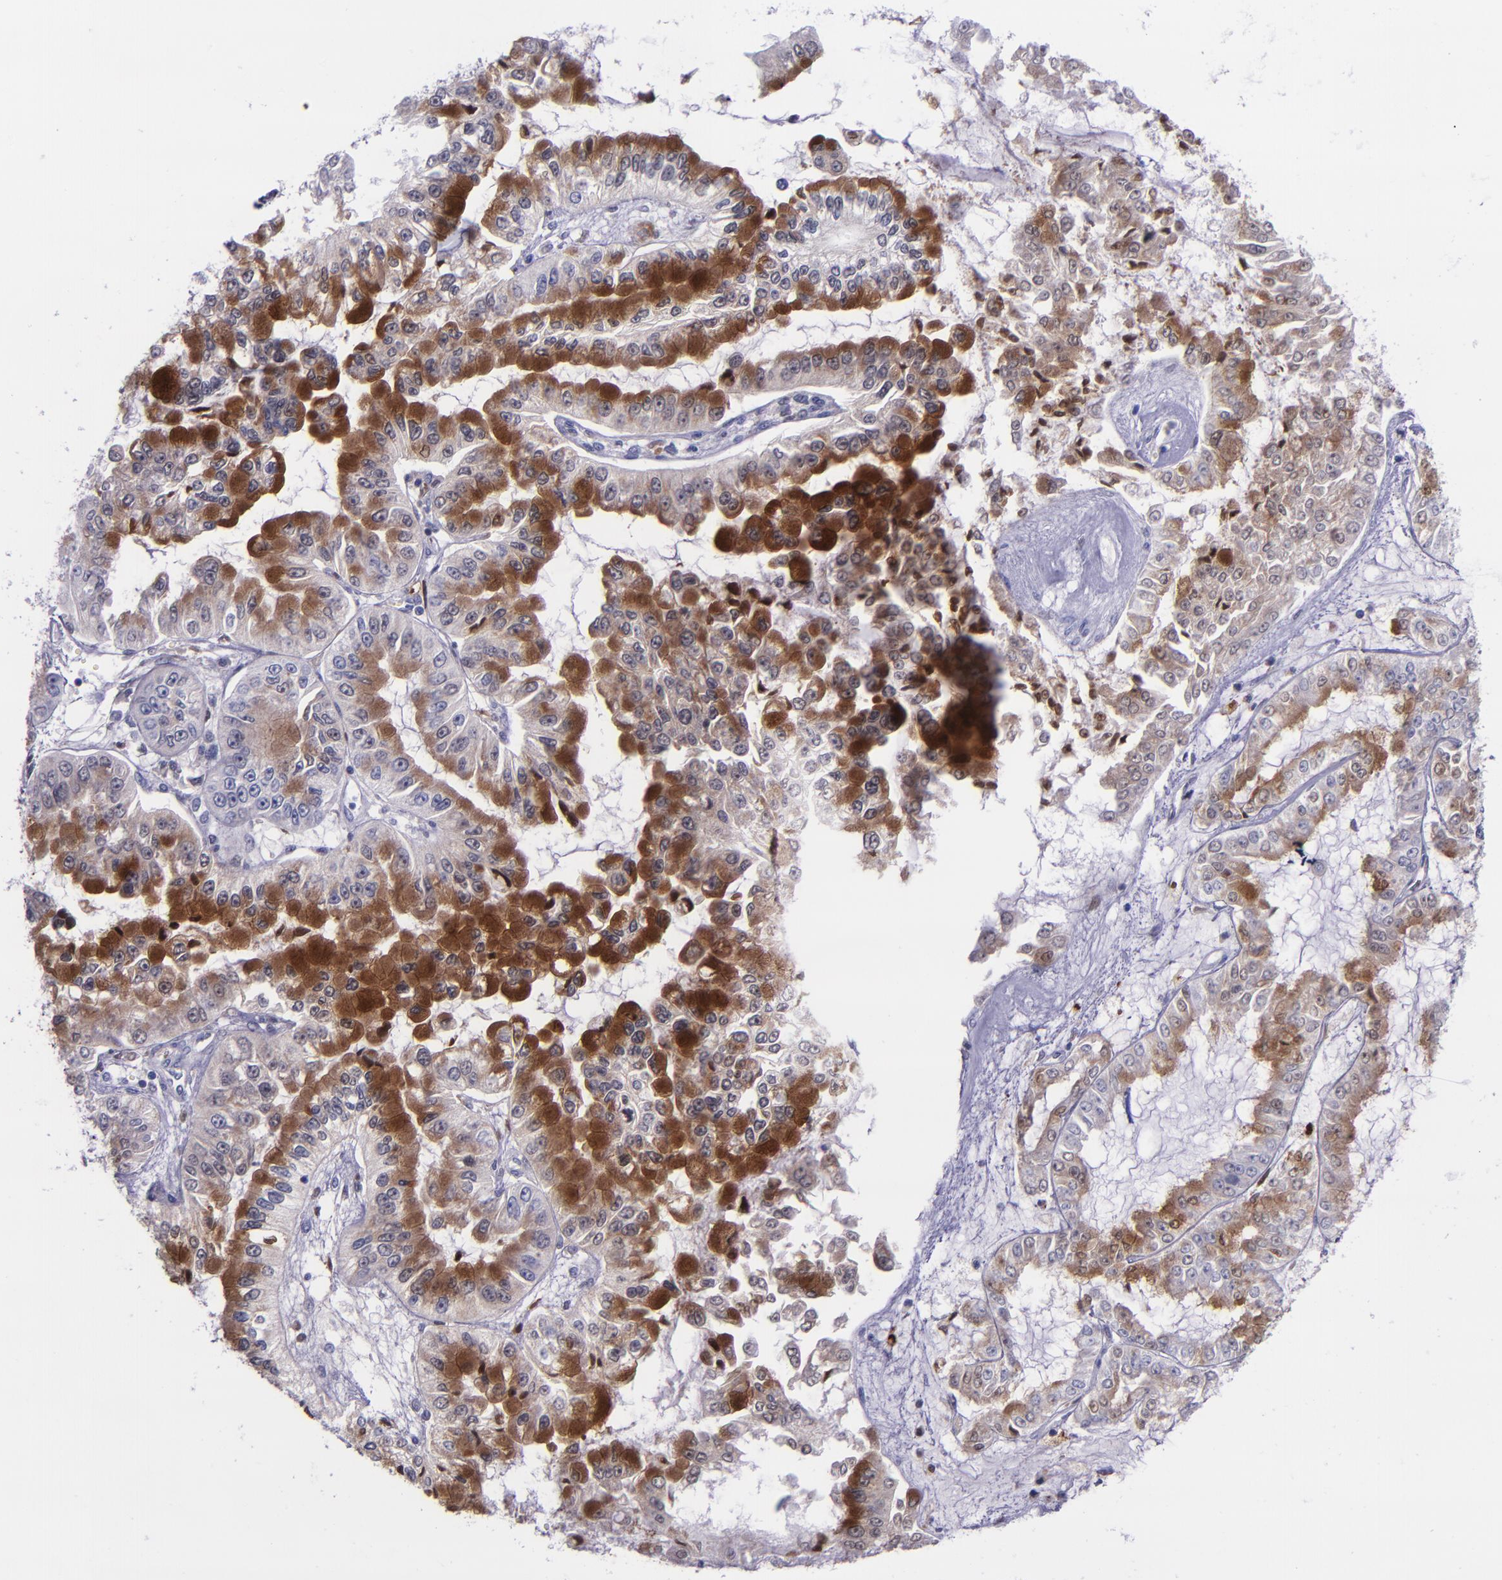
{"staining": {"intensity": "strong", "quantity": "25%-75%", "location": "cytoplasmic/membranous"}, "tissue": "liver cancer", "cell_type": "Tumor cells", "image_type": "cancer", "snomed": [{"axis": "morphology", "description": "Cholangiocarcinoma"}, {"axis": "topography", "description": "Liver"}], "caption": "There is high levels of strong cytoplasmic/membranous positivity in tumor cells of liver cancer, as demonstrated by immunohistochemical staining (brown color).", "gene": "SLPI", "patient": {"sex": "female", "age": 79}}